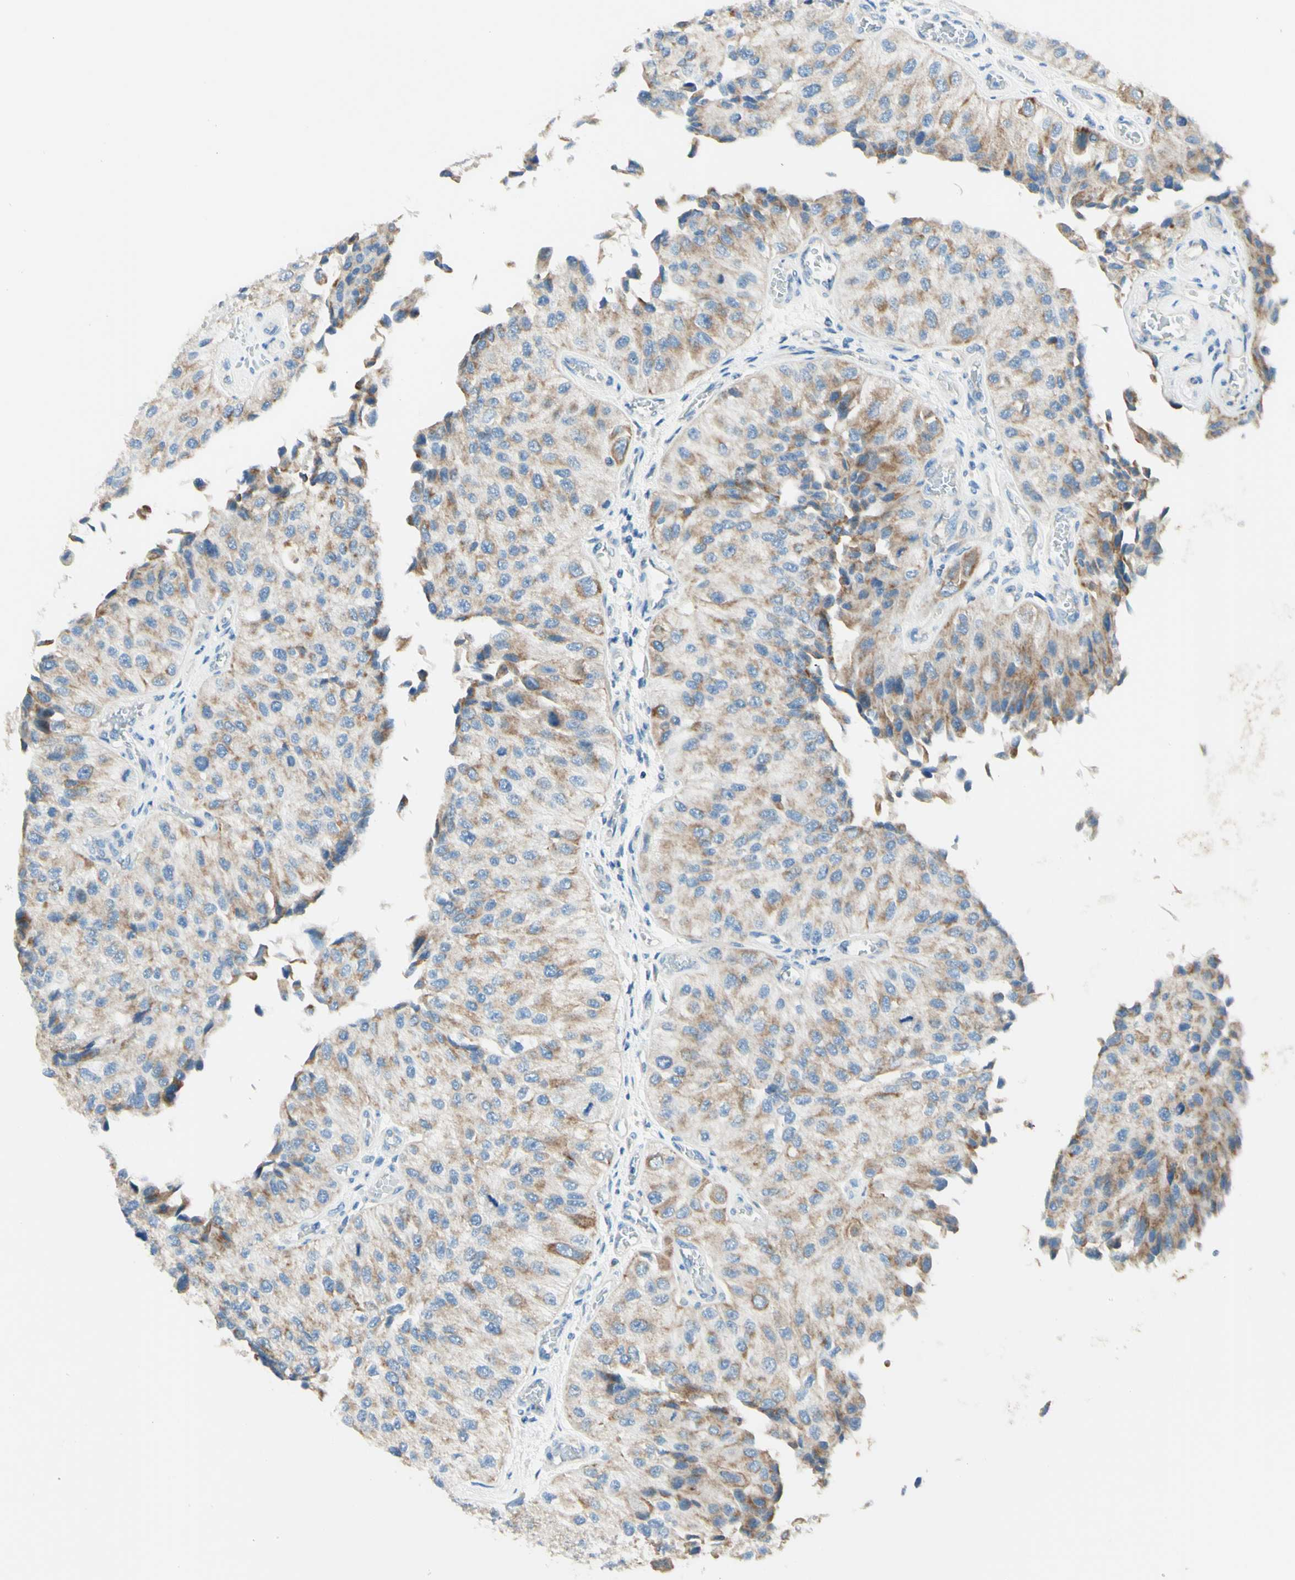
{"staining": {"intensity": "moderate", "quantity": "<25%", "location": "cytoplasmic/membranous"}, "tissue": "urothelial cancer", "cell_type": "Tumor cells", "image_type": "cancer", "snomed": [{"axis": "morphology", "description": "Urothelial carcinoma, High grade"}, {"axis": "topography", "description": "Kidney"}, {"axis": "topography", "description": "Urinary bladder"}], "caption": "Immunohistochemical staining of high-grade urothelial carcinoma displays low levels of moderate cytoplasmic/membranous protein staining in approximately <25% of tumor cells.", "gene": "ARMC10", "patient": {"sex": "male", "age": 77}}